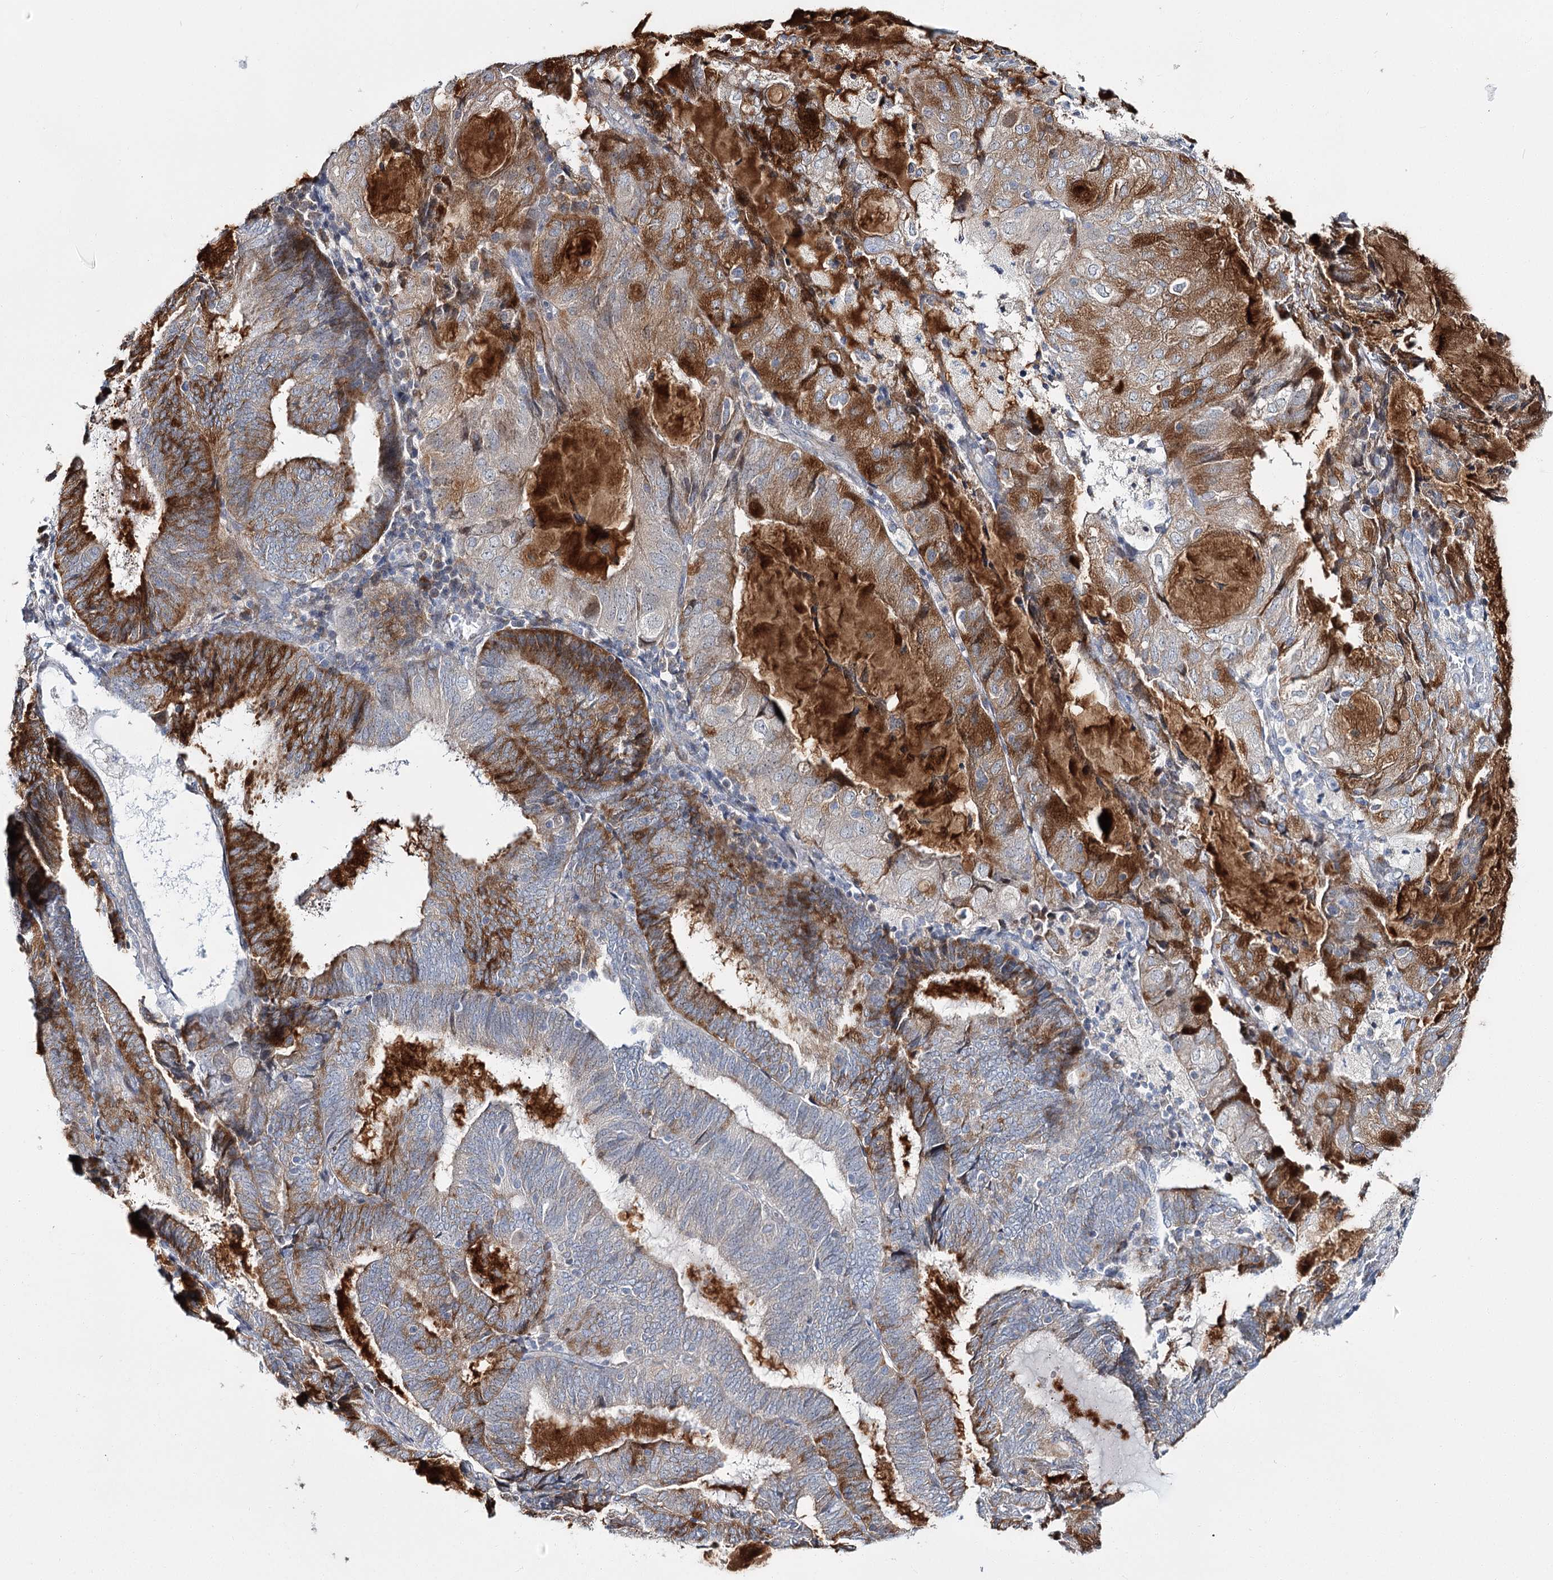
{"staining": {"intensity": "moderate", "quantity": "25%-75%", "location": "cytoplasmic/membranous"}, "tissue": "endometrial cancer", "cell_type": "Tumor cells", "image_type": "cancer", "snomed": [{"axis": "morphology", "description": "Adenocarcinoma, NOS"}, {"axis": "topography", "description": "Endometrium"}], "caption": "Endometrial adenocarcinoma stained with DAB (3,3'-diaminobenzidine) IHC exhibits medium levels of moderate cytoplasmic/membranous staining in about 25%-75% of tumor cells.", "gene": "CPLANE1", "patient": {"sex": "female", "age": 81}}